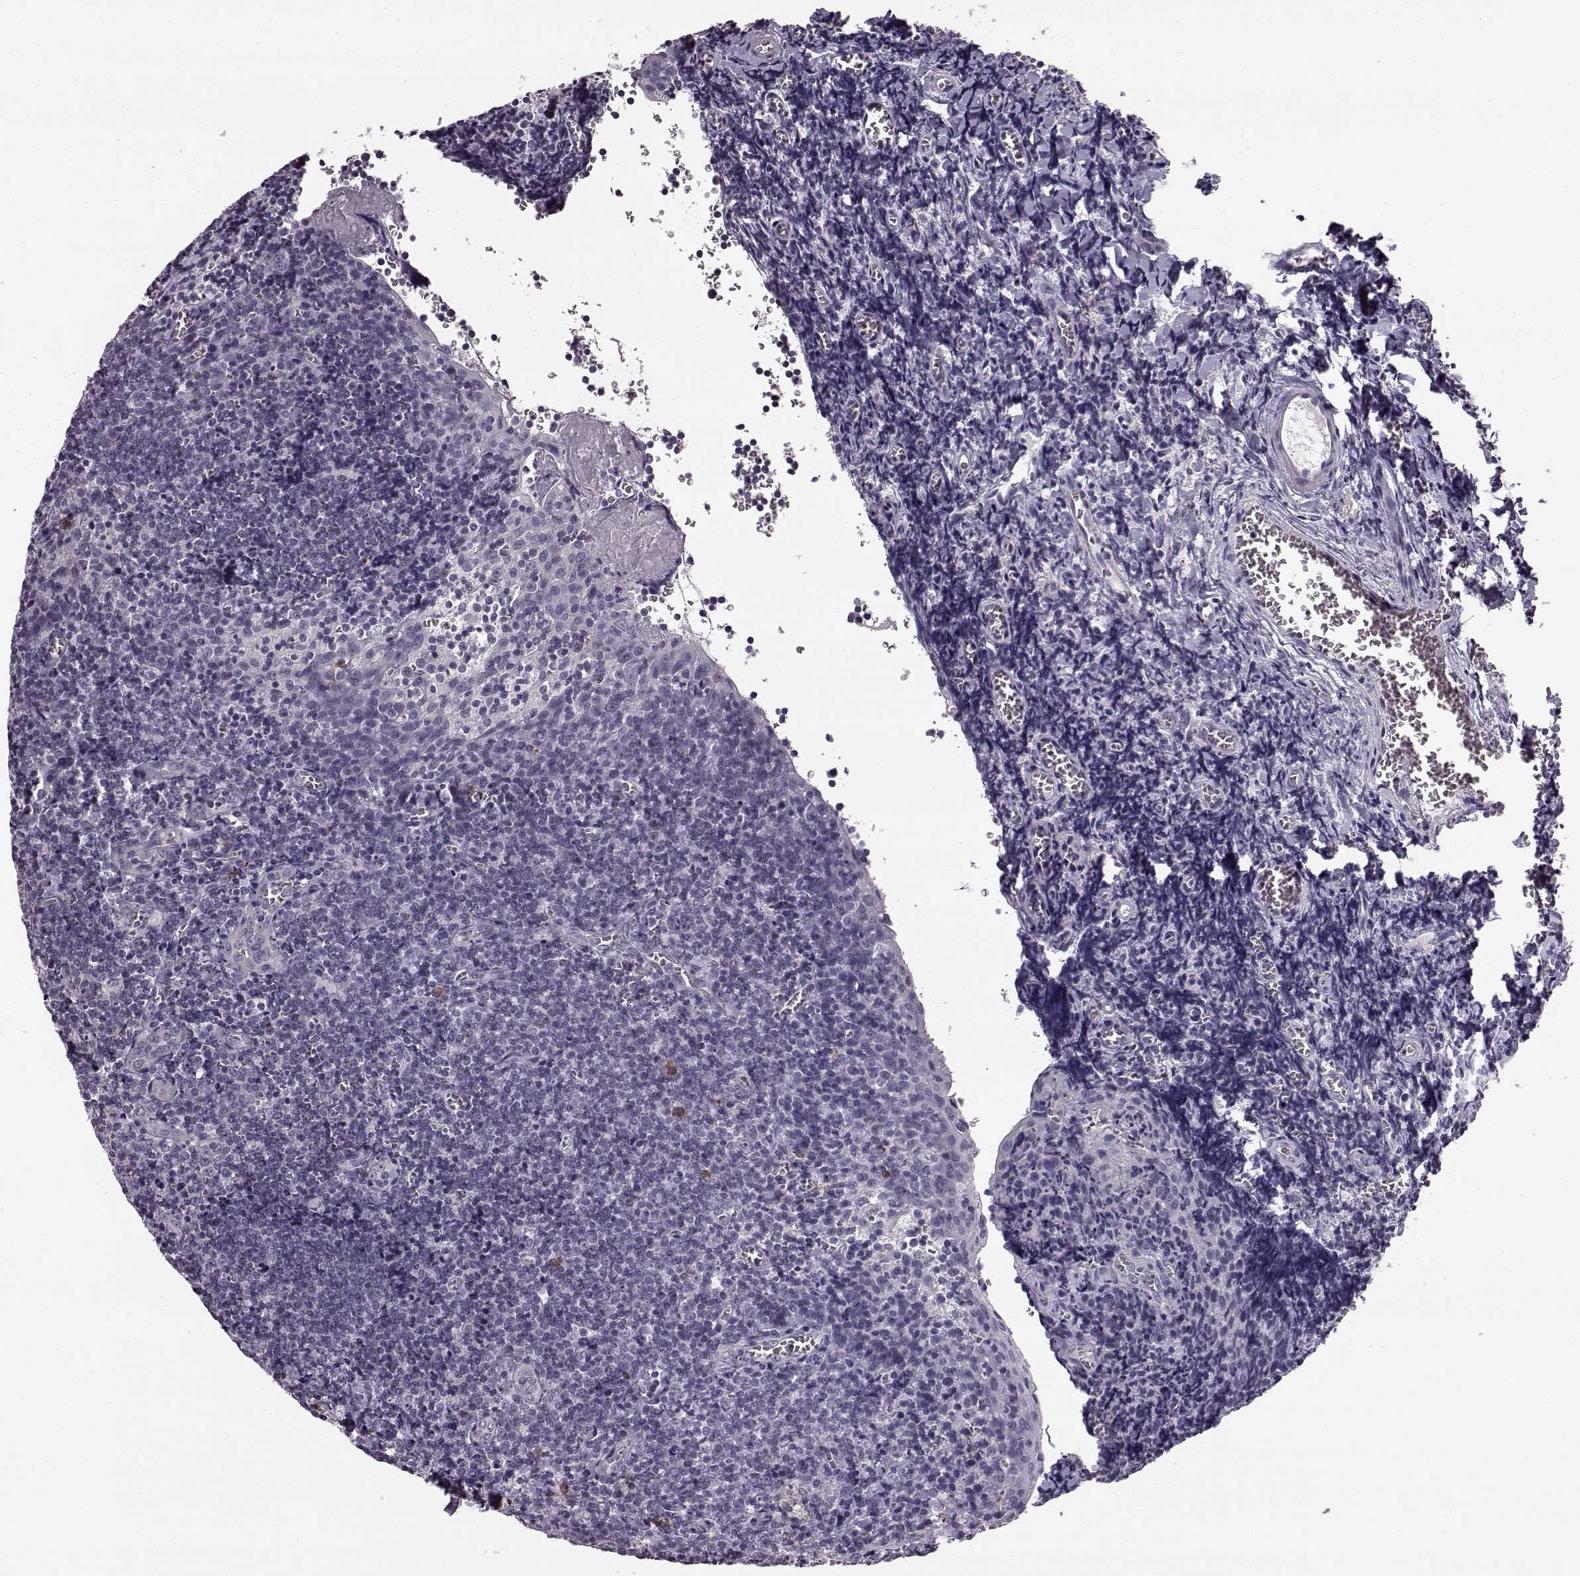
{"staining": {"intensity": "weak", "quantity": "<25%", "location": "cytoplasmic/membranous"}, "tissue": "tonsil", "cell_type": "Germinal center cells", "image_type": "normal", "snomed": [{"axis": "morphology", "description": "Normal tissue, NOS"}, {"axis": "morphology", "description": "Inflammation, NOS"}, {"axis": "topography", "description": "Tonsil"}], "caption": "The immunohistochemistry micrograph has no significant expression in germinal center cells of tonsil.", "gene": "PRPH2", "patient": {"sex": "female", "age": 31}}